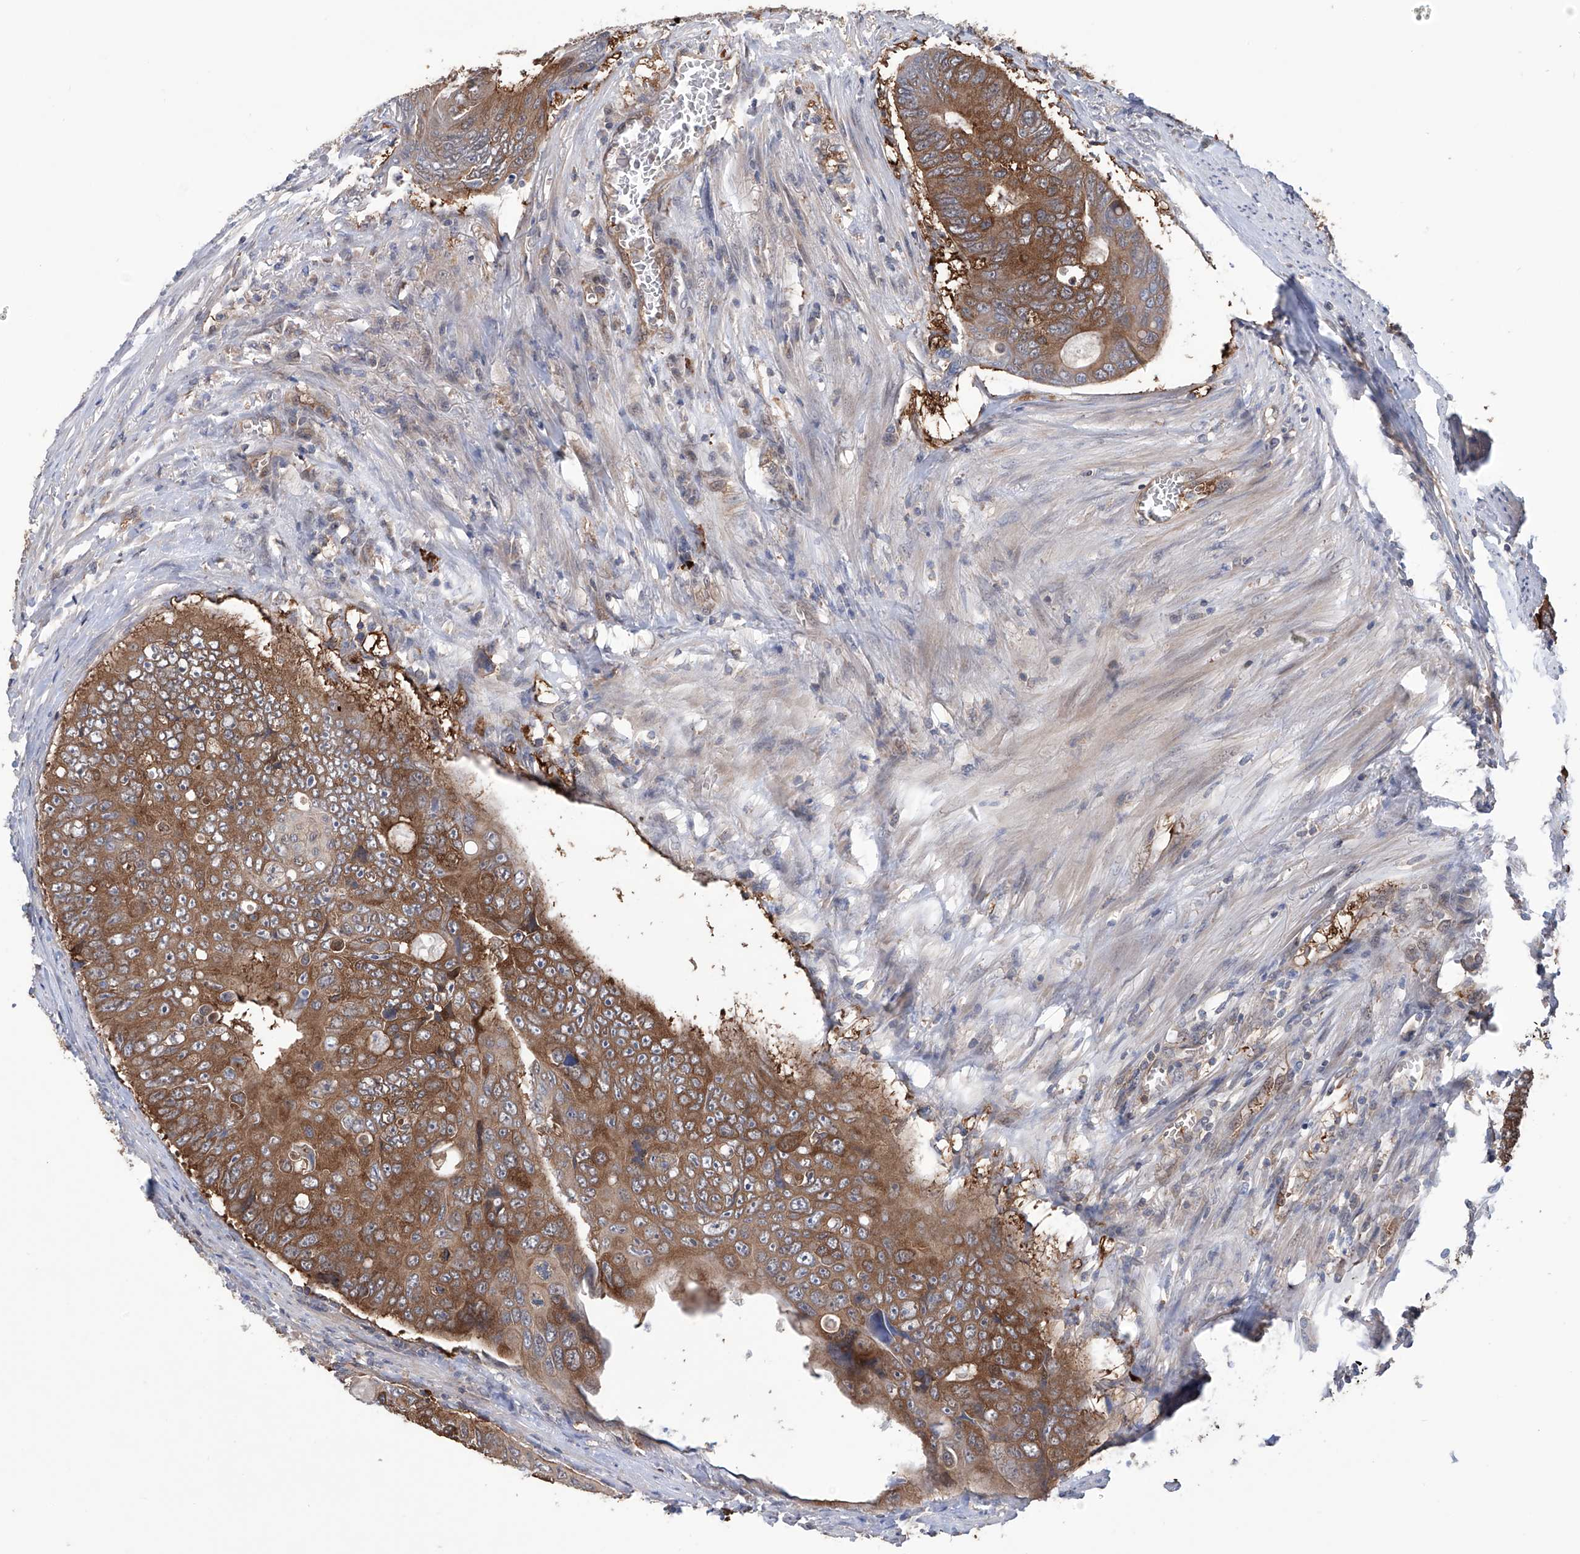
{"staining": {"intensity": "strong", "quantity": ">75%", "location": "cytoplasmic/membranous"}, "tissue": "colorectal cancer", "cell_type": "Tumor cells", "image_type": "cancer", "snomed": [{"axis": "morphology", "description": "Adenocarcinoma, NOS"}, {"axis": "topography", "description": "Colon"}], "caption": "Colorectal cancer stained with a brown dye exhibits strong cytoplasmic/membranous positive positivity in about >75% of tumor cells.", "gene": "NUDT17", "patient": {"sex": "male", "age": 87}}